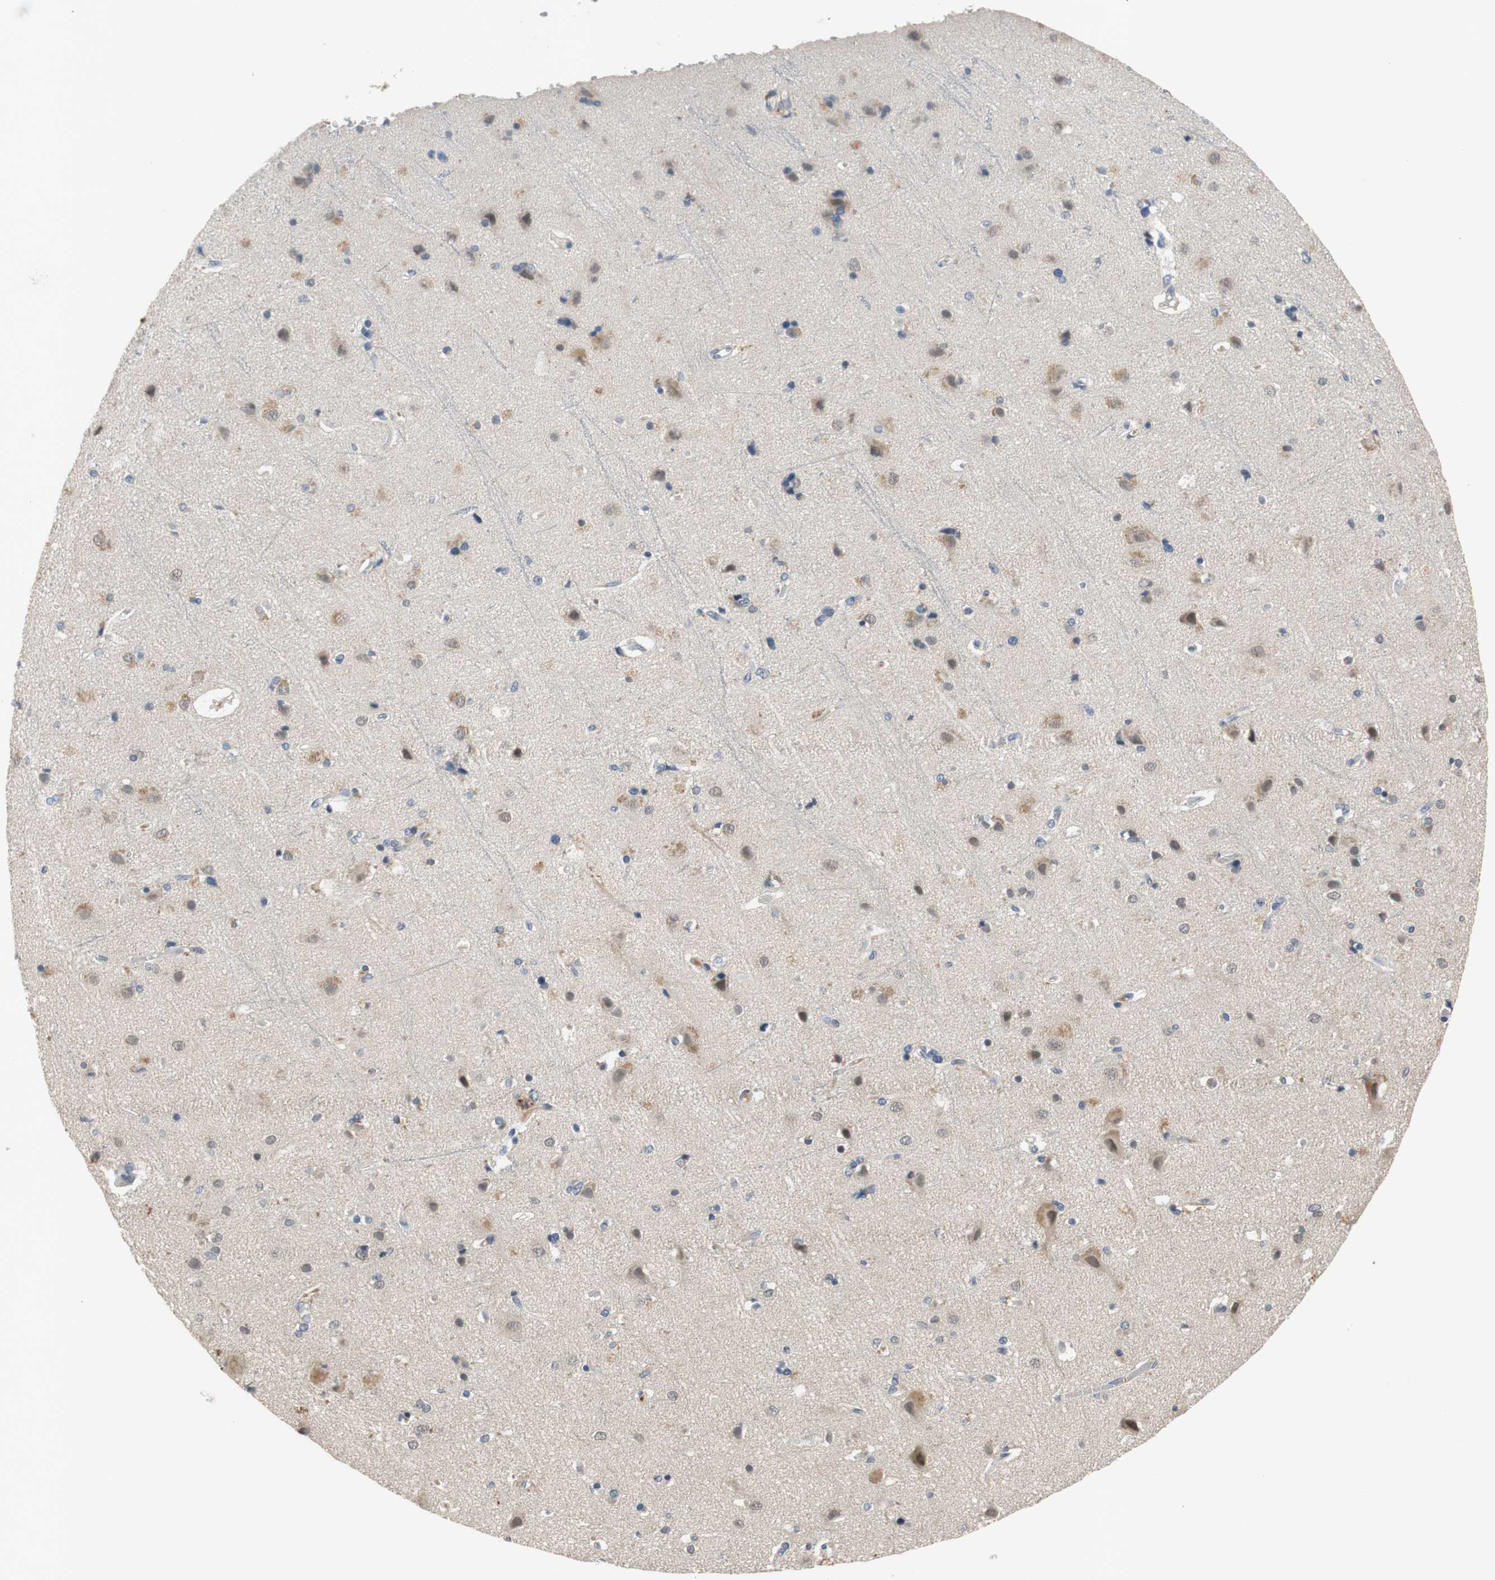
{"staining": {"intensity": "negative", "quantity": "none", "location": "none"}, "tissue": "cerebral cortex", "cell_type": "Endothelial cells", "image_type": "normal", "snomed": [{"axis": "morphology", "description": "Normal tissue, NOS"}, {"axis": "topography", "description": "Cerebral cortex"}], "caption": "High magnification brightfield microscopy of unremarkable cerebral cortex stained with DAB (brown) and counterstained with hematoxylin (blue): endothelial cells show no significant positivity.", "gene": "COL12A1", "patient": {"sex": "female", "age": 54}}